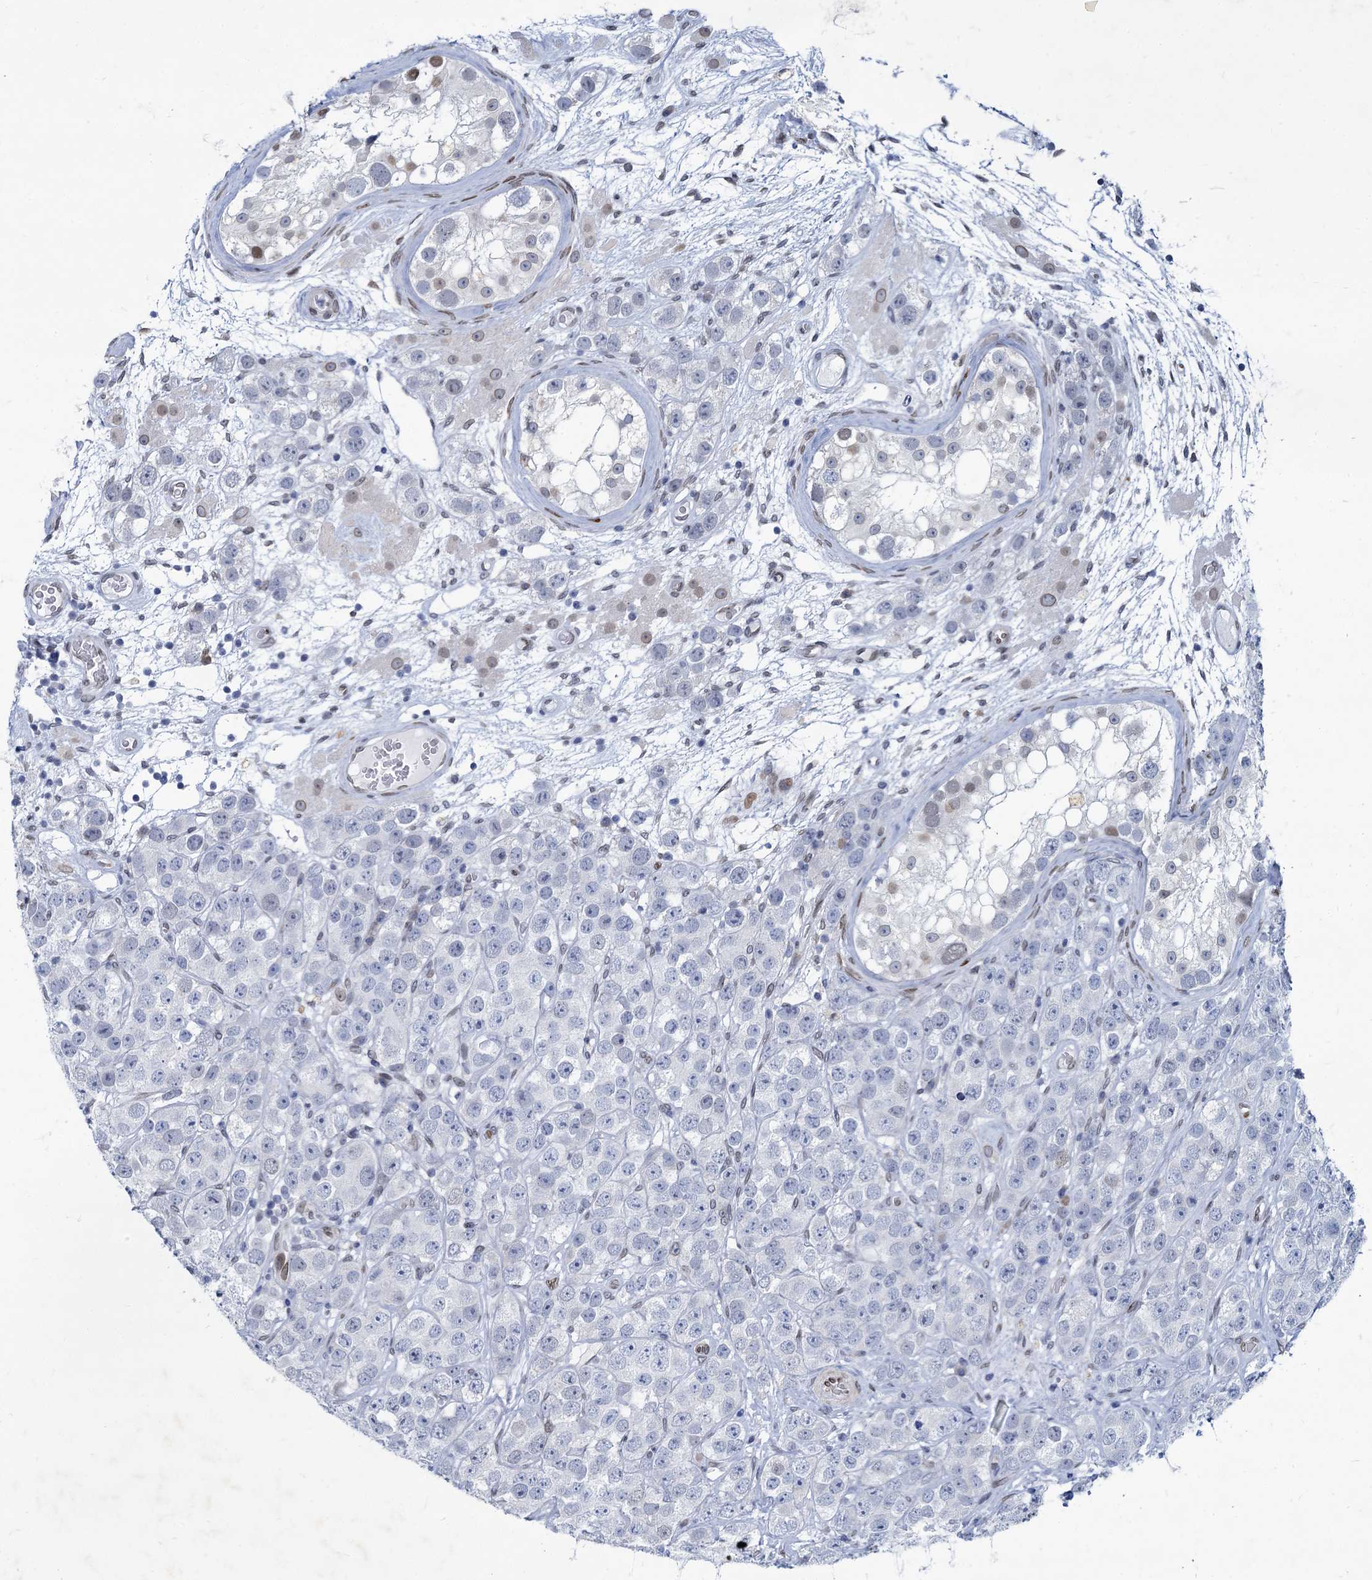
{"staining": {"intensity": "negative", "quantity": "none", "location": "none"}, "tissue": "testis cancer", "cell_type": "Tumor cells", "image_type": "cancer", "snomed": [{"axis": "morphology", "description": "Seminoma, NOS"}, {"axis": "topography", "description": "Testis"}], "caption": "This is an immunohistochemistry histopathology image of human seminoma (testis). There is no staining in tumor cells.", "gene": "PRSS35", "patient": {"sex": "male", "age": 28}}